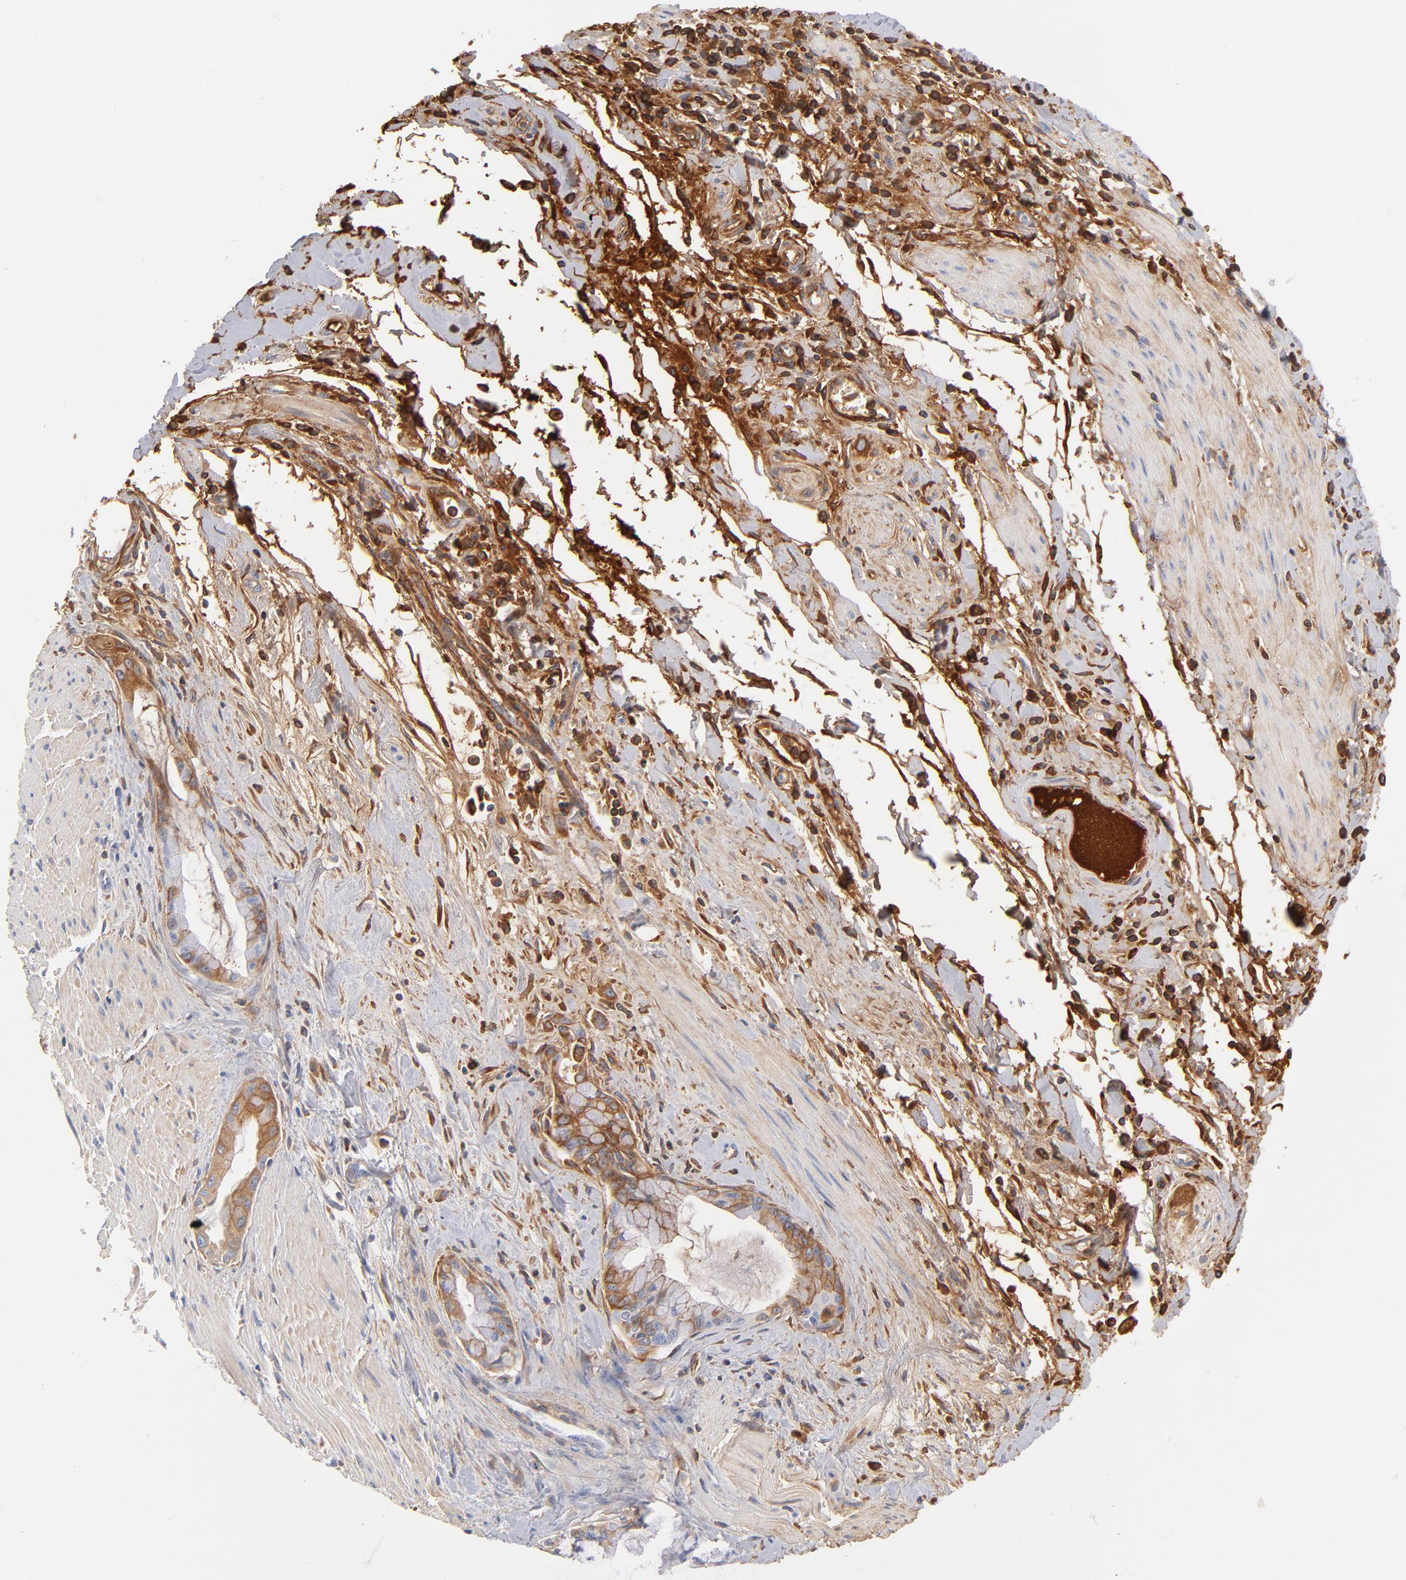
{"staining": {"intensity": "negative", "quantity": "none", "location": "none"}, "tissue": "pancreatic cancer", "cell_type": "Tumor cells", "image_type": "cancer", "snomed": [{"axis": "morphology", "description": "Adenocarcinoma, NOS"}, {"axis": "topography", "description": "Pancreas"}], "caption": "Immunohistochemistry histopathology image of neoplastic tissue: pancreatic cancer (adenocarcinoma) stained with DAB (3,3'-diaminobenzidine) demonstrates no significant protein staining in tumor cells.", "gene": "C3", "patient": {"sex": "male", "age": 59}}